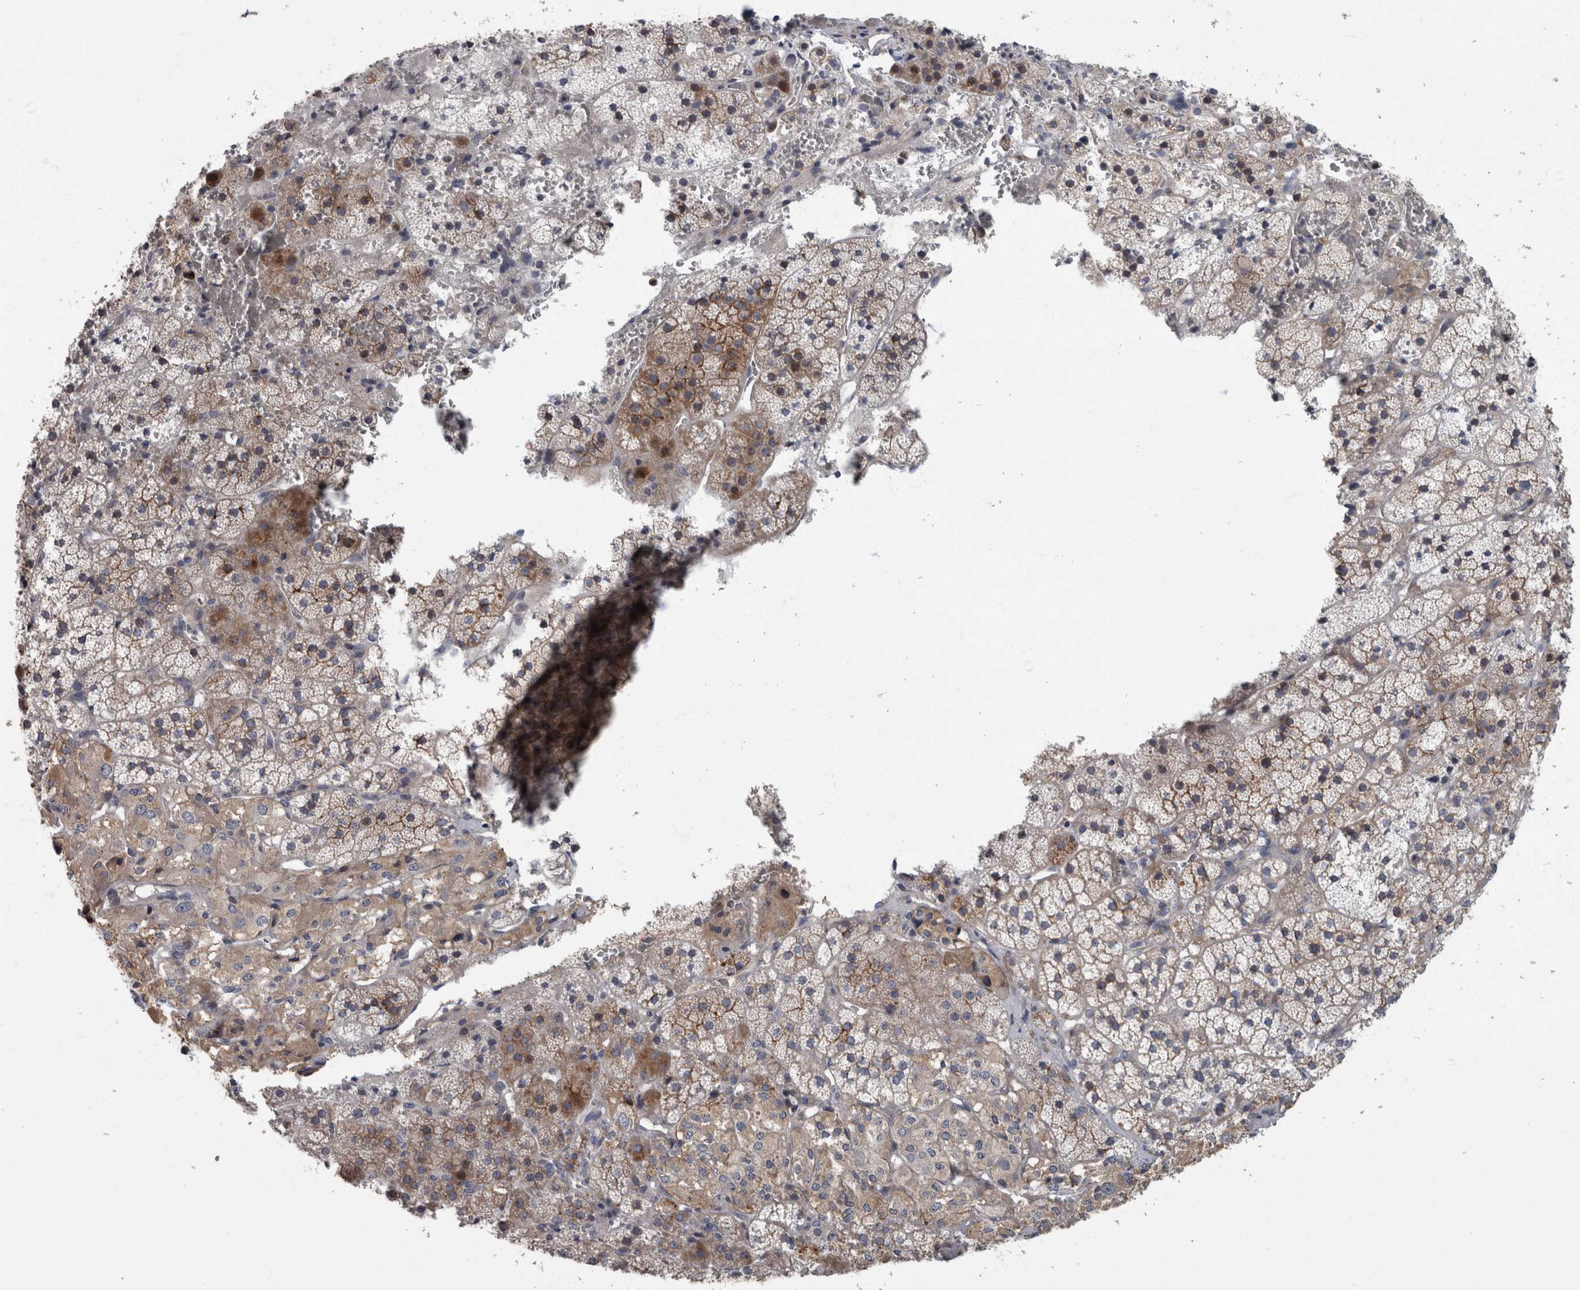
{"staining": {"intensity": "moderate", "quantity": "<25%", "location": "cytoplasmic/membranous"}, "tissue": "adrenal gland", "cell_type": "Glandular cells", "image_type": "normal", "snomed": [{"axis": "morphology", "description": "Normal tissue, NOS"}, {"axis": "topography", "description": "Adrenal gland"}], "caption": "The micrograph shows a brown stain indicating the presence of a protein in the cytoplasmic/membranous of glandular cells in adrenal gland.", "gene": "CDC42BPG", "patient": {"sex": "female", "age": 44}}